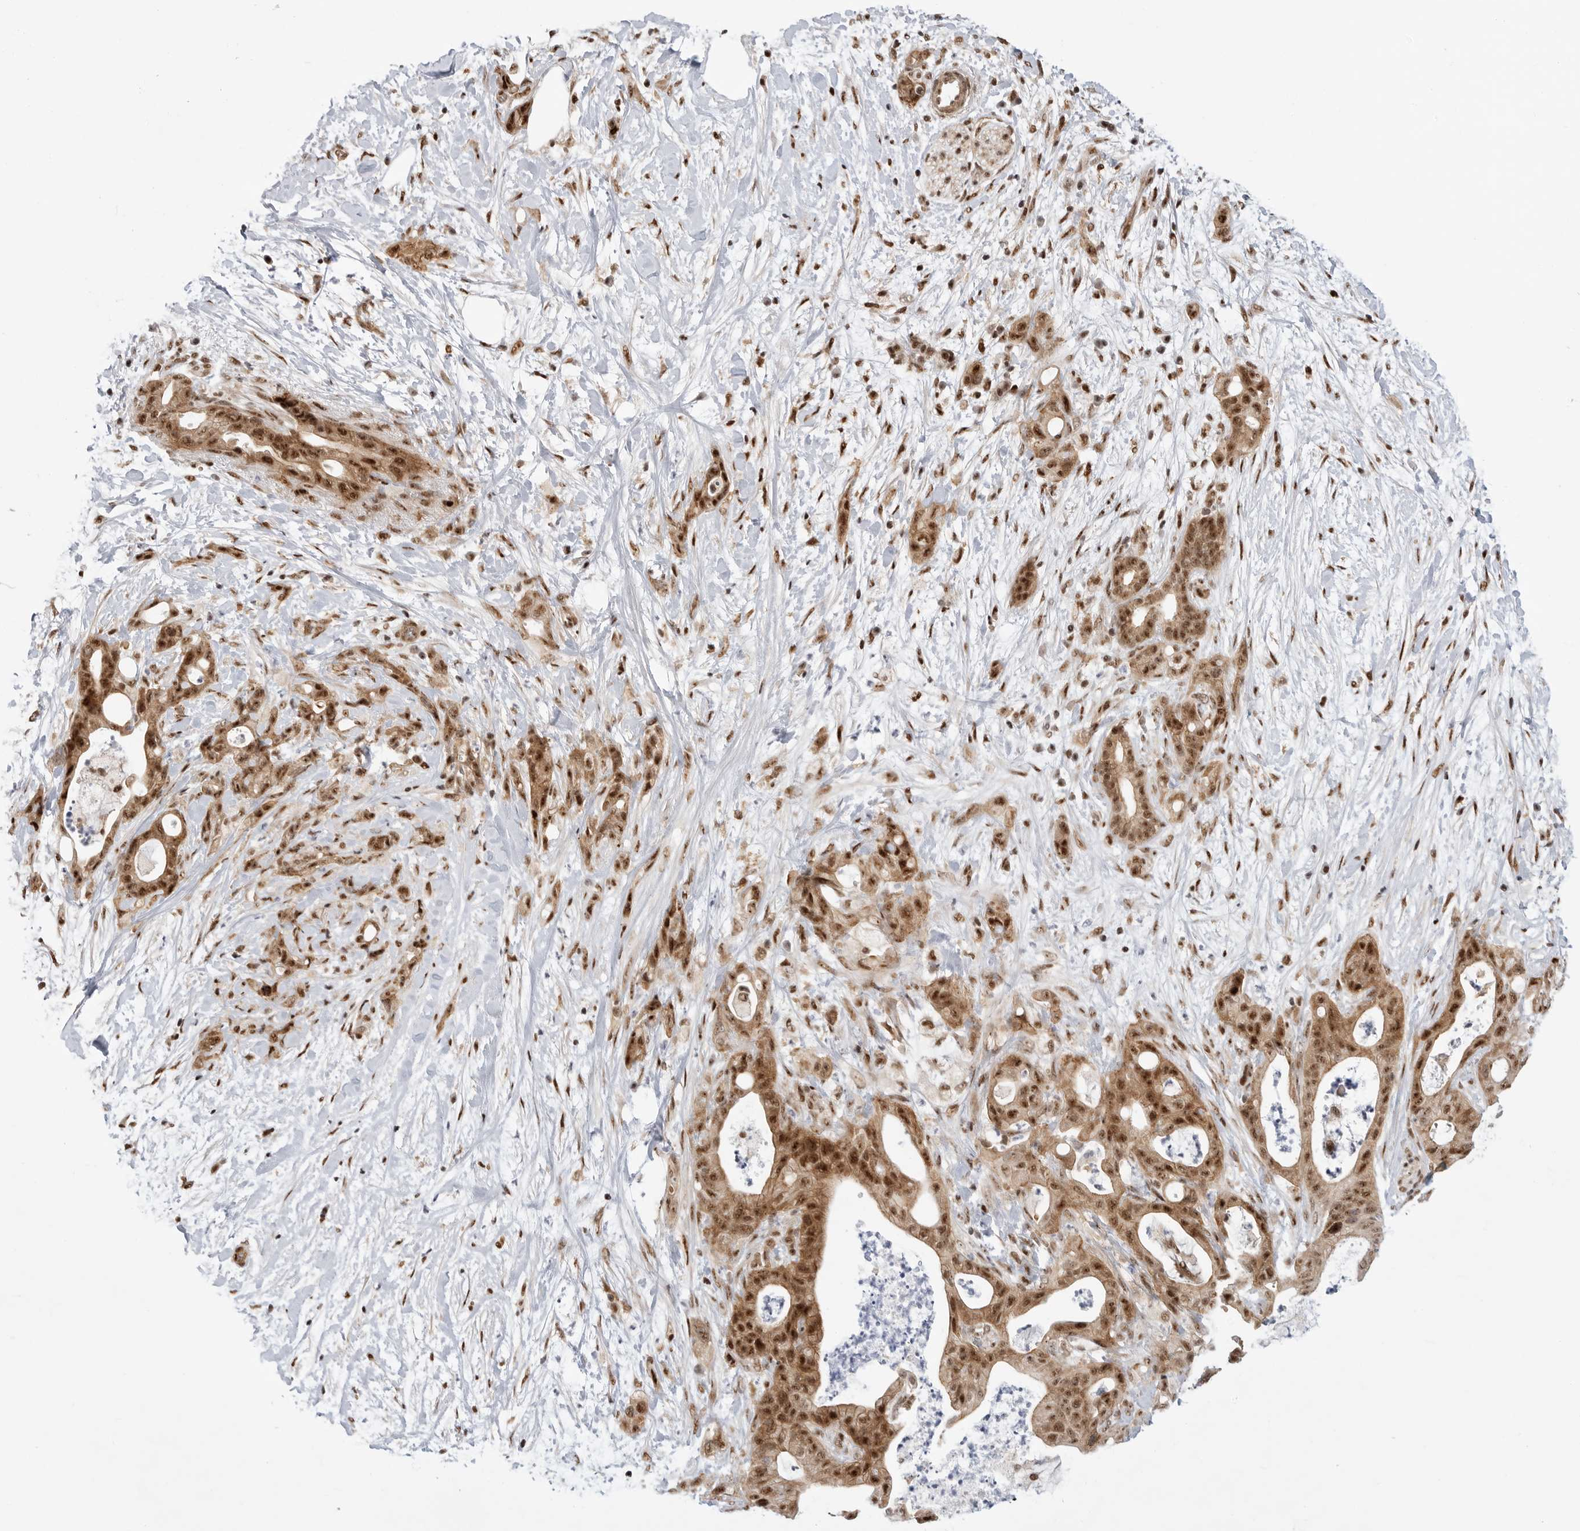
{"staining": {"intensity": "strong", "quantity": ">75%", "location": "cytoplasmic/membranous,nuclear"}, "tissue": "pancreatic cancer", "cell_type": "Tumor cells", "image_type": "cancer", "snomed": [{"axis": "morphology", "description": "Adenocarcinoma, NOS"}, {"axis": "topography", "description": "Pancreas"}], "caption": "Protein expression by IHC shows strong cytoplasmic/membranous and nuclear positivity in about >75% of tumor cells in pancreatic adenocarcinoma.", "gene": "GPATCH2", "patient": {"sex": "male", "age": 58}}